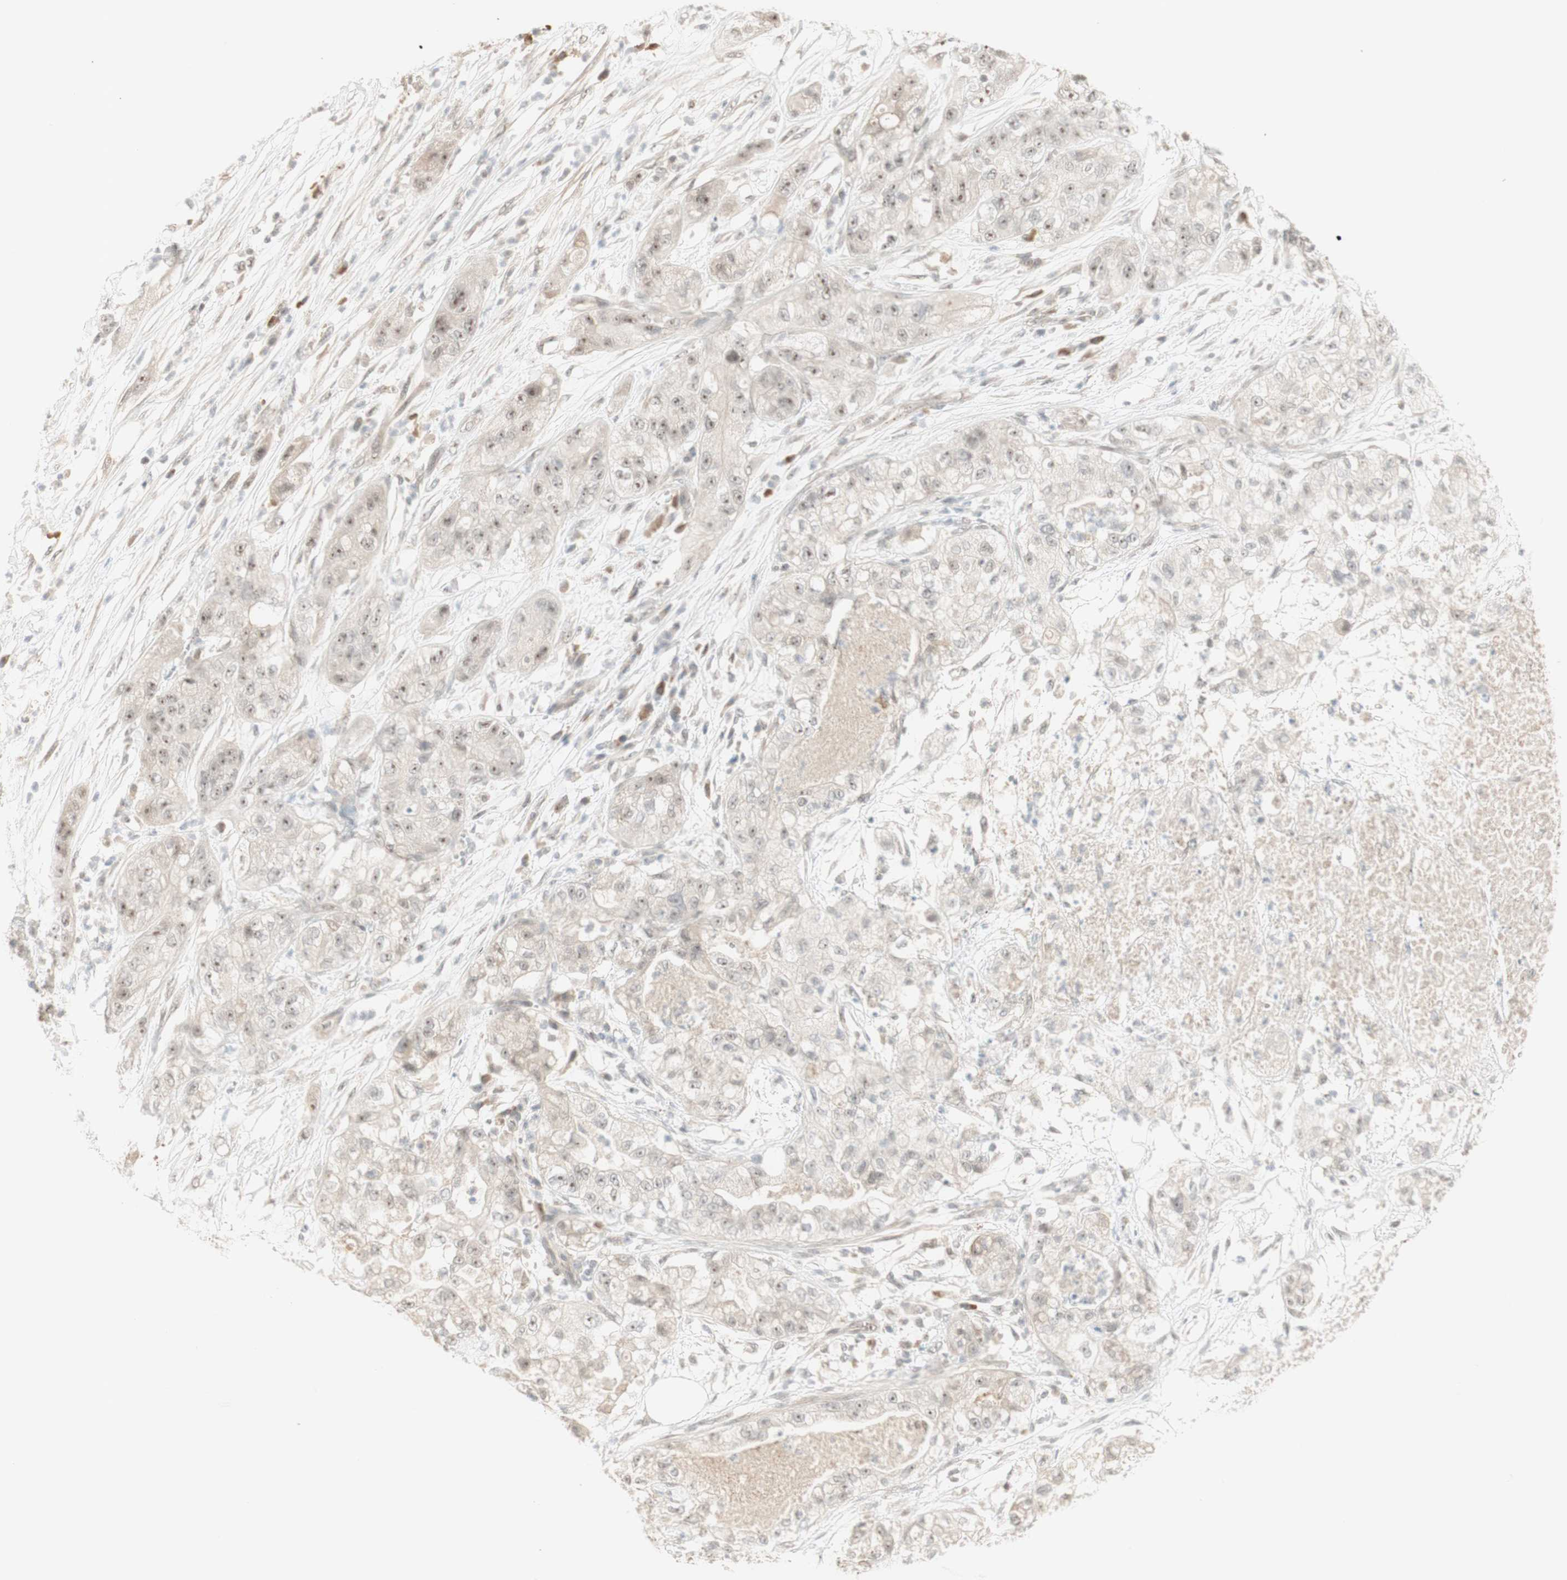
{"staining": {"intensity": "weak", "quantity": ">75%", "location": "cytoplasmic/membranous,nuclear"}, "tissue": "pancreatic cancer", "cell_type": "Tumor cells", "image_type": "cancer", "snomed": [{"axis": "morphology", "description": "Adenocarcinoma, NOS"}, {"axis": "topography", "description": "Pancreas"}], "caption": "Brown immunohistochemical staining in human adenocarcinoma (pancreatic) exhibits weak cytoplasmic/membranous and nuclear staining in about >75% of tumor cells. (DAB IHC, brown staining for protein, blue staining for nuclei).", "gene": "PLCD4", "patient": {"sex": "female", "age": 78}}